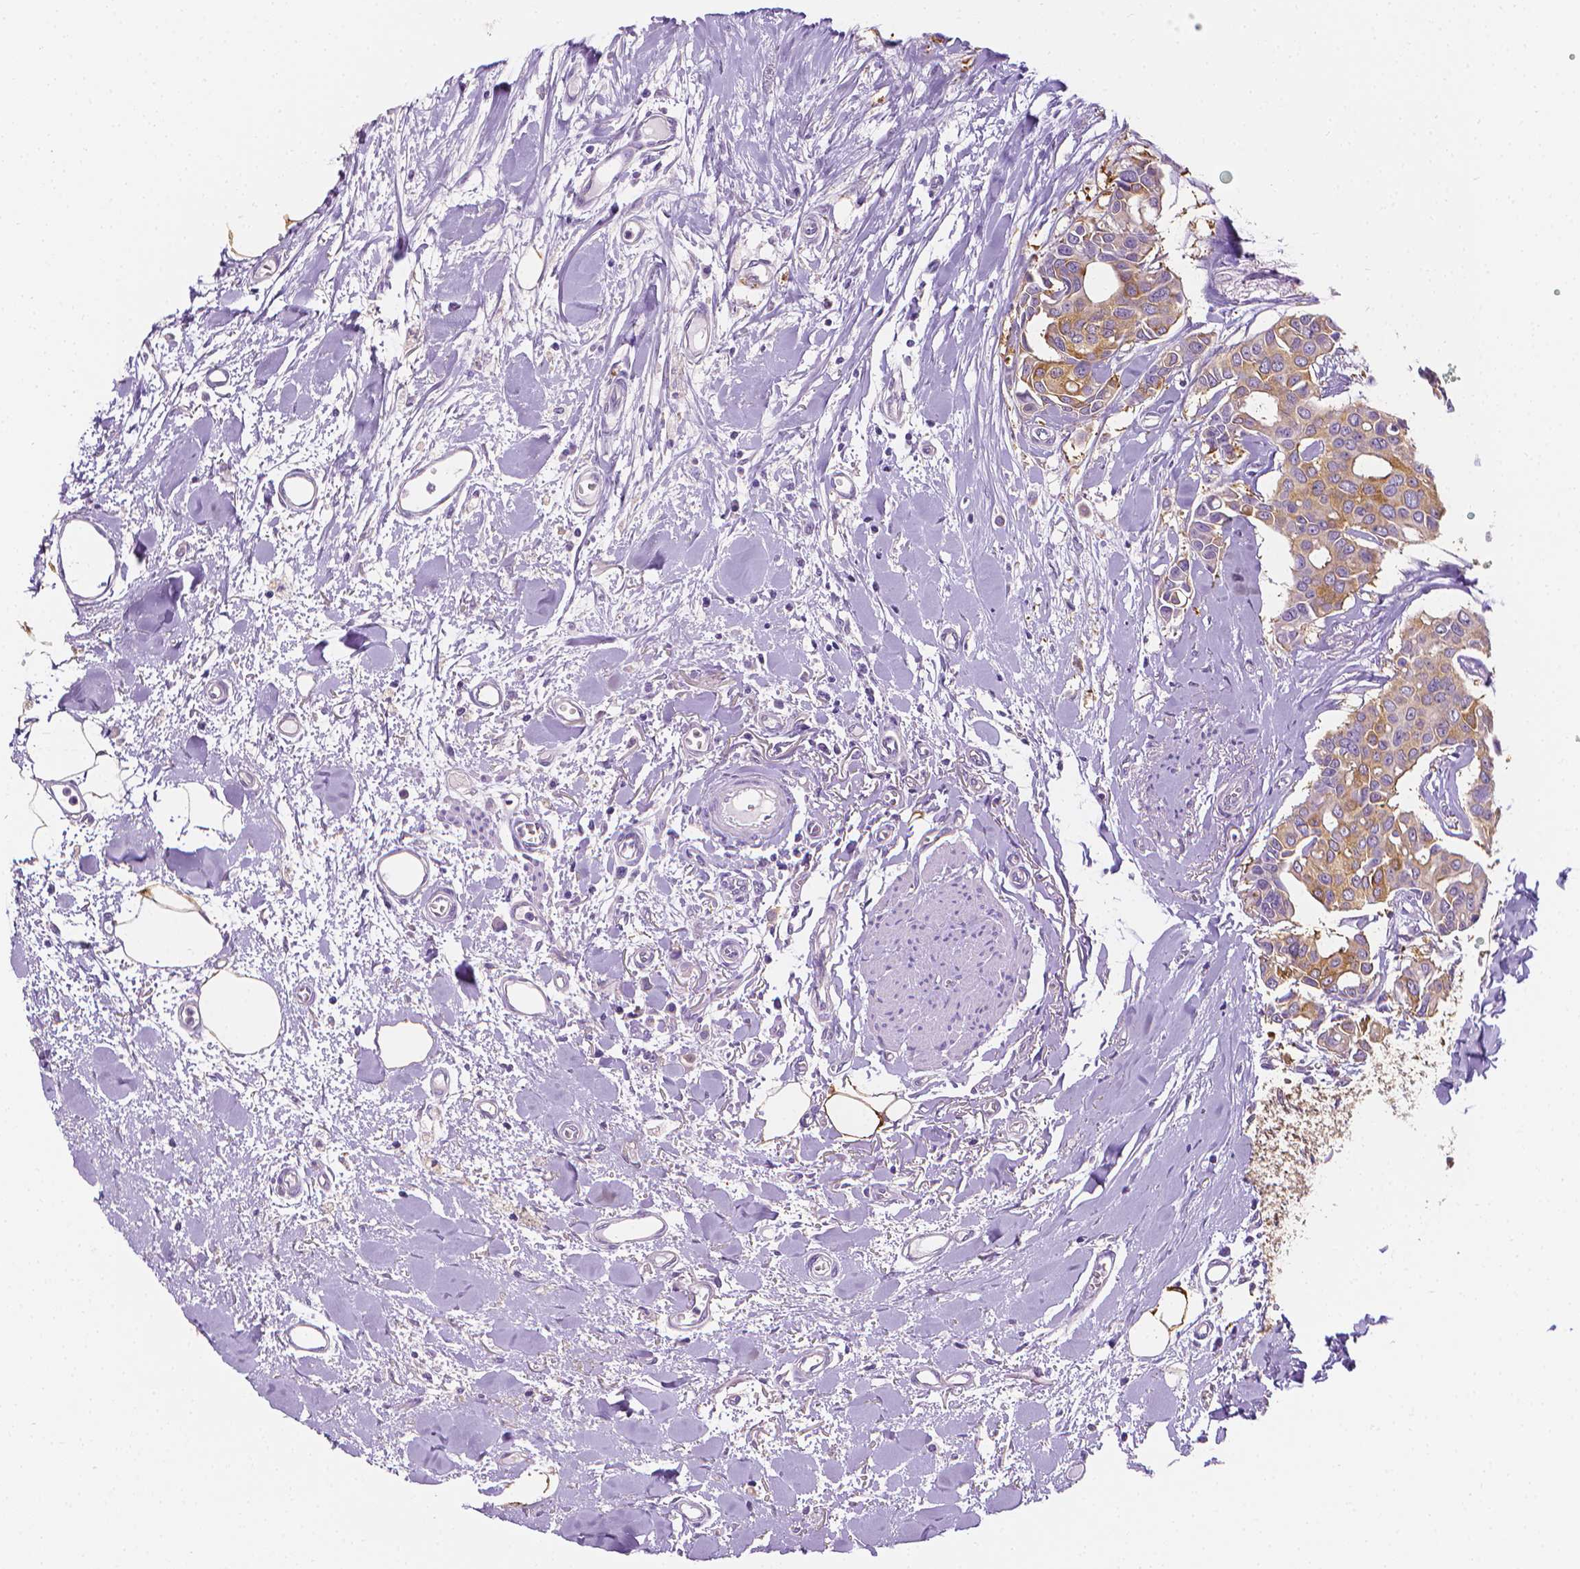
{"staining": {"intensity": "moderate", "quantity": "<25%", "location": "cytoplasmic/membranous"}, "tissue": "breast cancer", "cell_type": "Tumor cells", "image_type": "cancer", "snomed": [{"axis": "morphology", "description": "Duct carcinoma"}, {"axis": "topography", "description": "Breast"}], "caption": "Breast cancer stained with immunohistochemistry (IHC) reveals moderate cytoplasmic/membranous positivity in about <25% of tumor cells.", "gene": "FASN", "patient": {"sex": "female", "age": 54}}